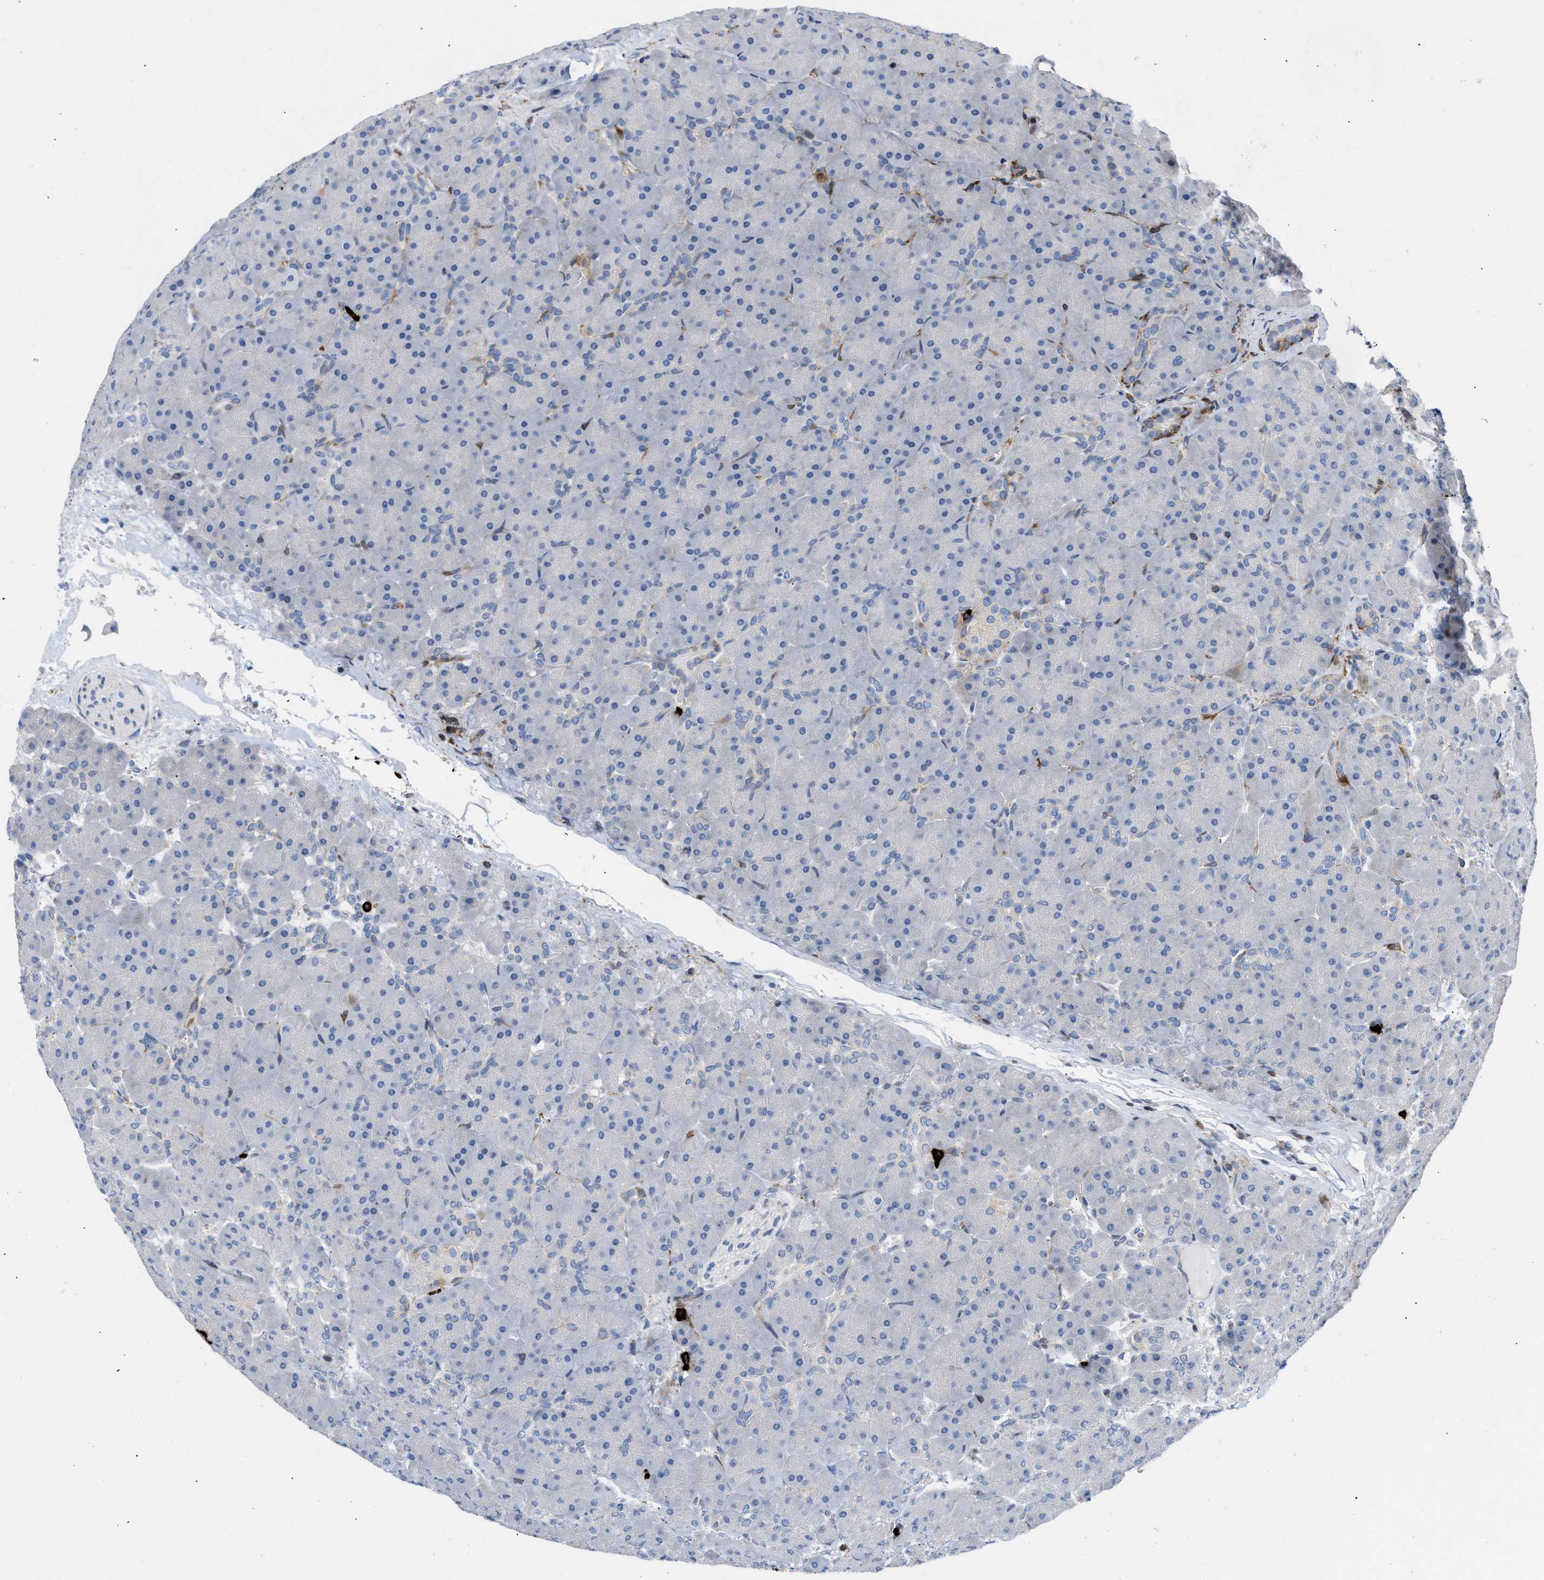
{"staining": {"intensity": "moderate", "quantity": "<25%", "location": "cytoplasmic/membranous"}, "tissue": "pancreas", "cell_type": "Exocrine glandular cells", "image_type": "normal", "snomed": [{"axis": "morphology", "description": "Normal tissue, NOS"}, {"axis": "topography", "description": "Pancreas"}], "caption": "Immunohistochemistry image of normal pancreas: human pancreas stained using immunohistochemistry shows low levels of moderate protein expression localized specifically in the cytoplasmic/membranous of exocrine glandular cells, appearing as a cytoplasmic/membranous brown color.", "gene": "ATP9A", "patient": {"sex": "male", "age": 66}}